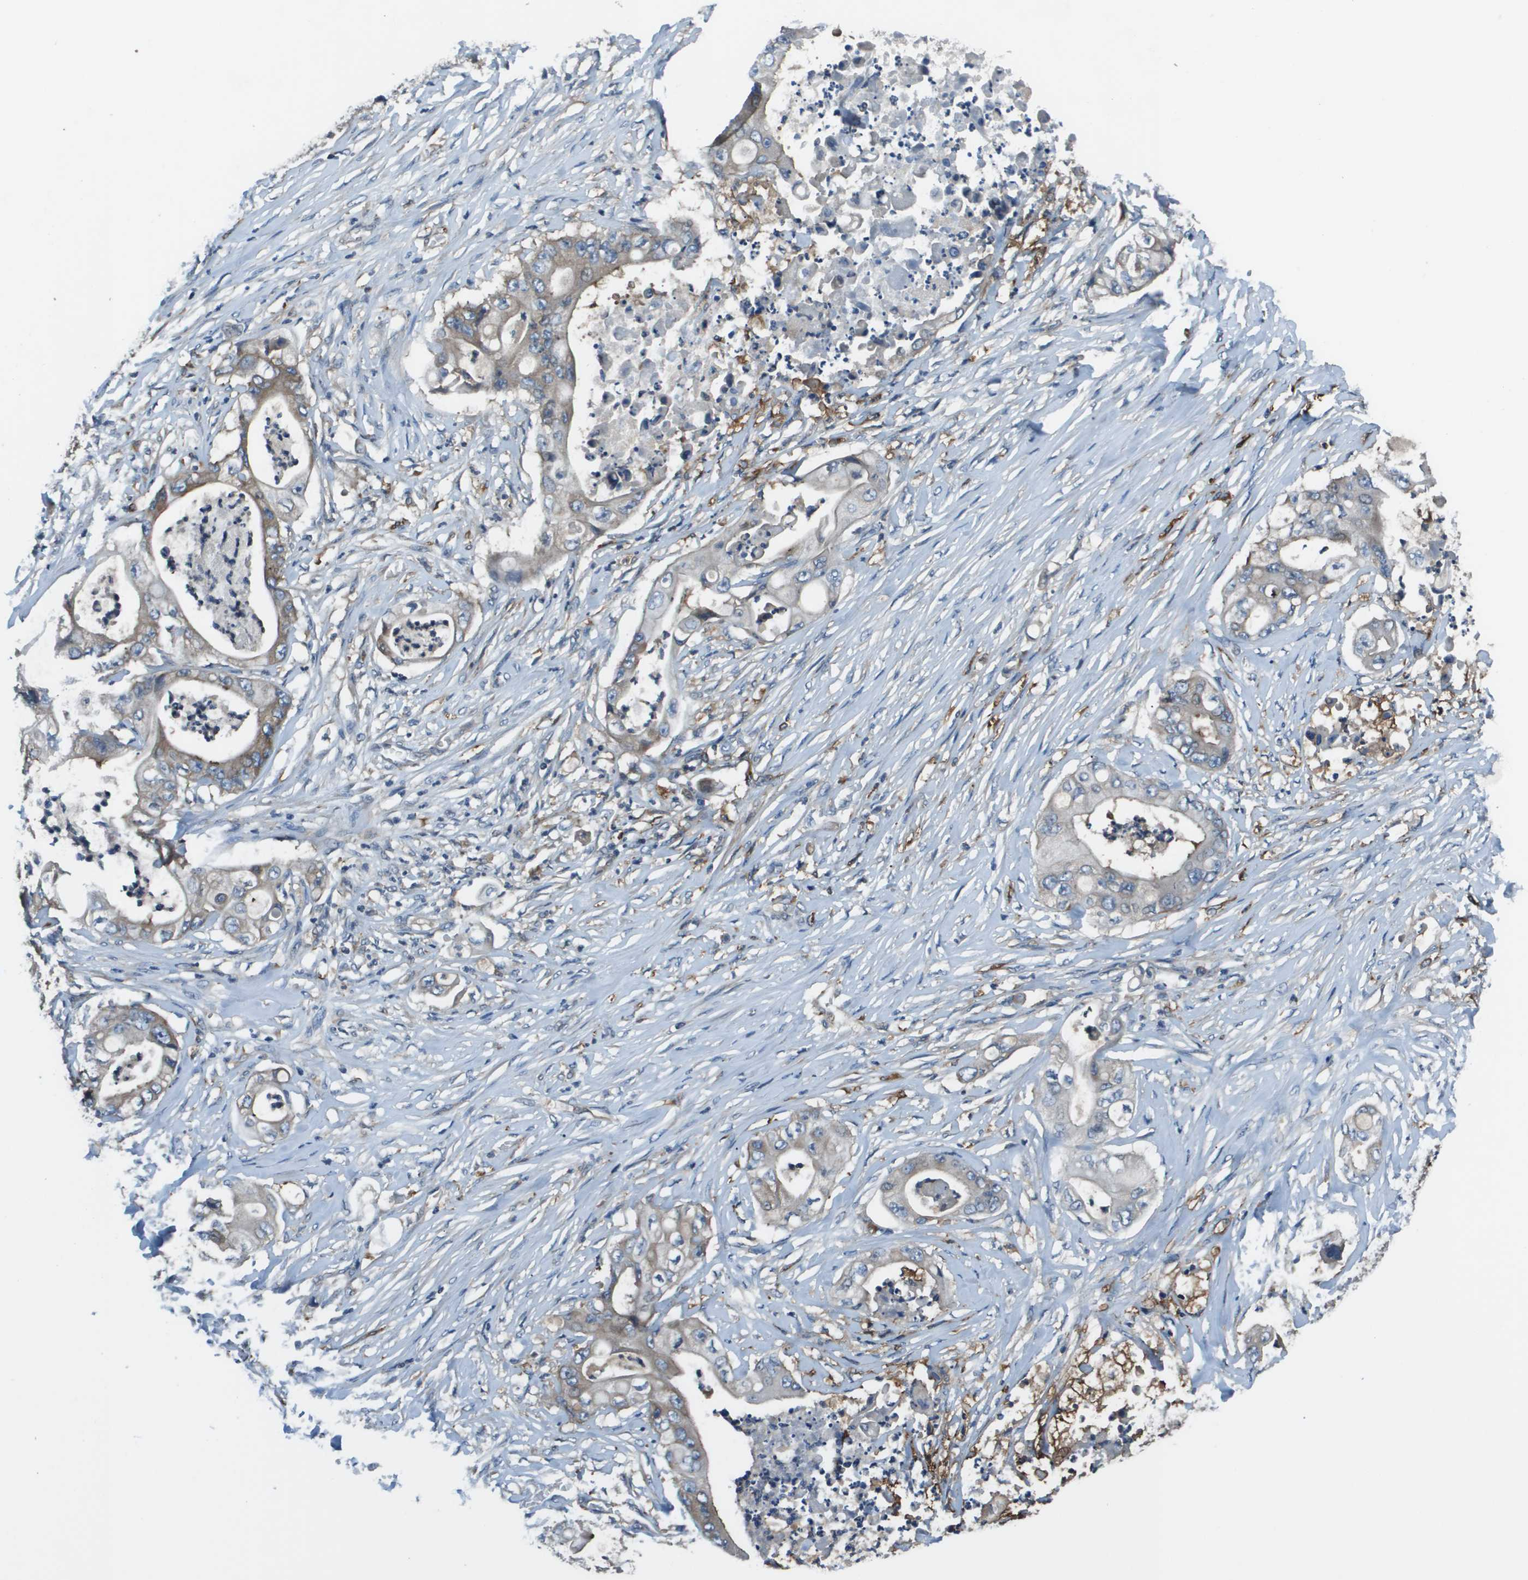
{"staining": {"intensity": "weak", "quantity": "25%-75%", "location": "cytoplasmic/membranous"}, "tissue": "stomach cancer", "cell_type": "Tumor cells", "image_type": "cancer", "snomed": [{"axis": "morphology", "description": "Adenocarcinoma, NOS"}, {"axis": "topography", "description": "Stomach"}], "caption": "A brown stain shows weak cytoplasmic/membranous staining of a protein in human stomach adenocarcinoma tumor cells. (DAB (3,3'-diaminobenzidine) IHC, brown staining for protein, blue staining for nuclei).", "gene": "EIF3B", "patient": {"sex": "female", "age": 73}}